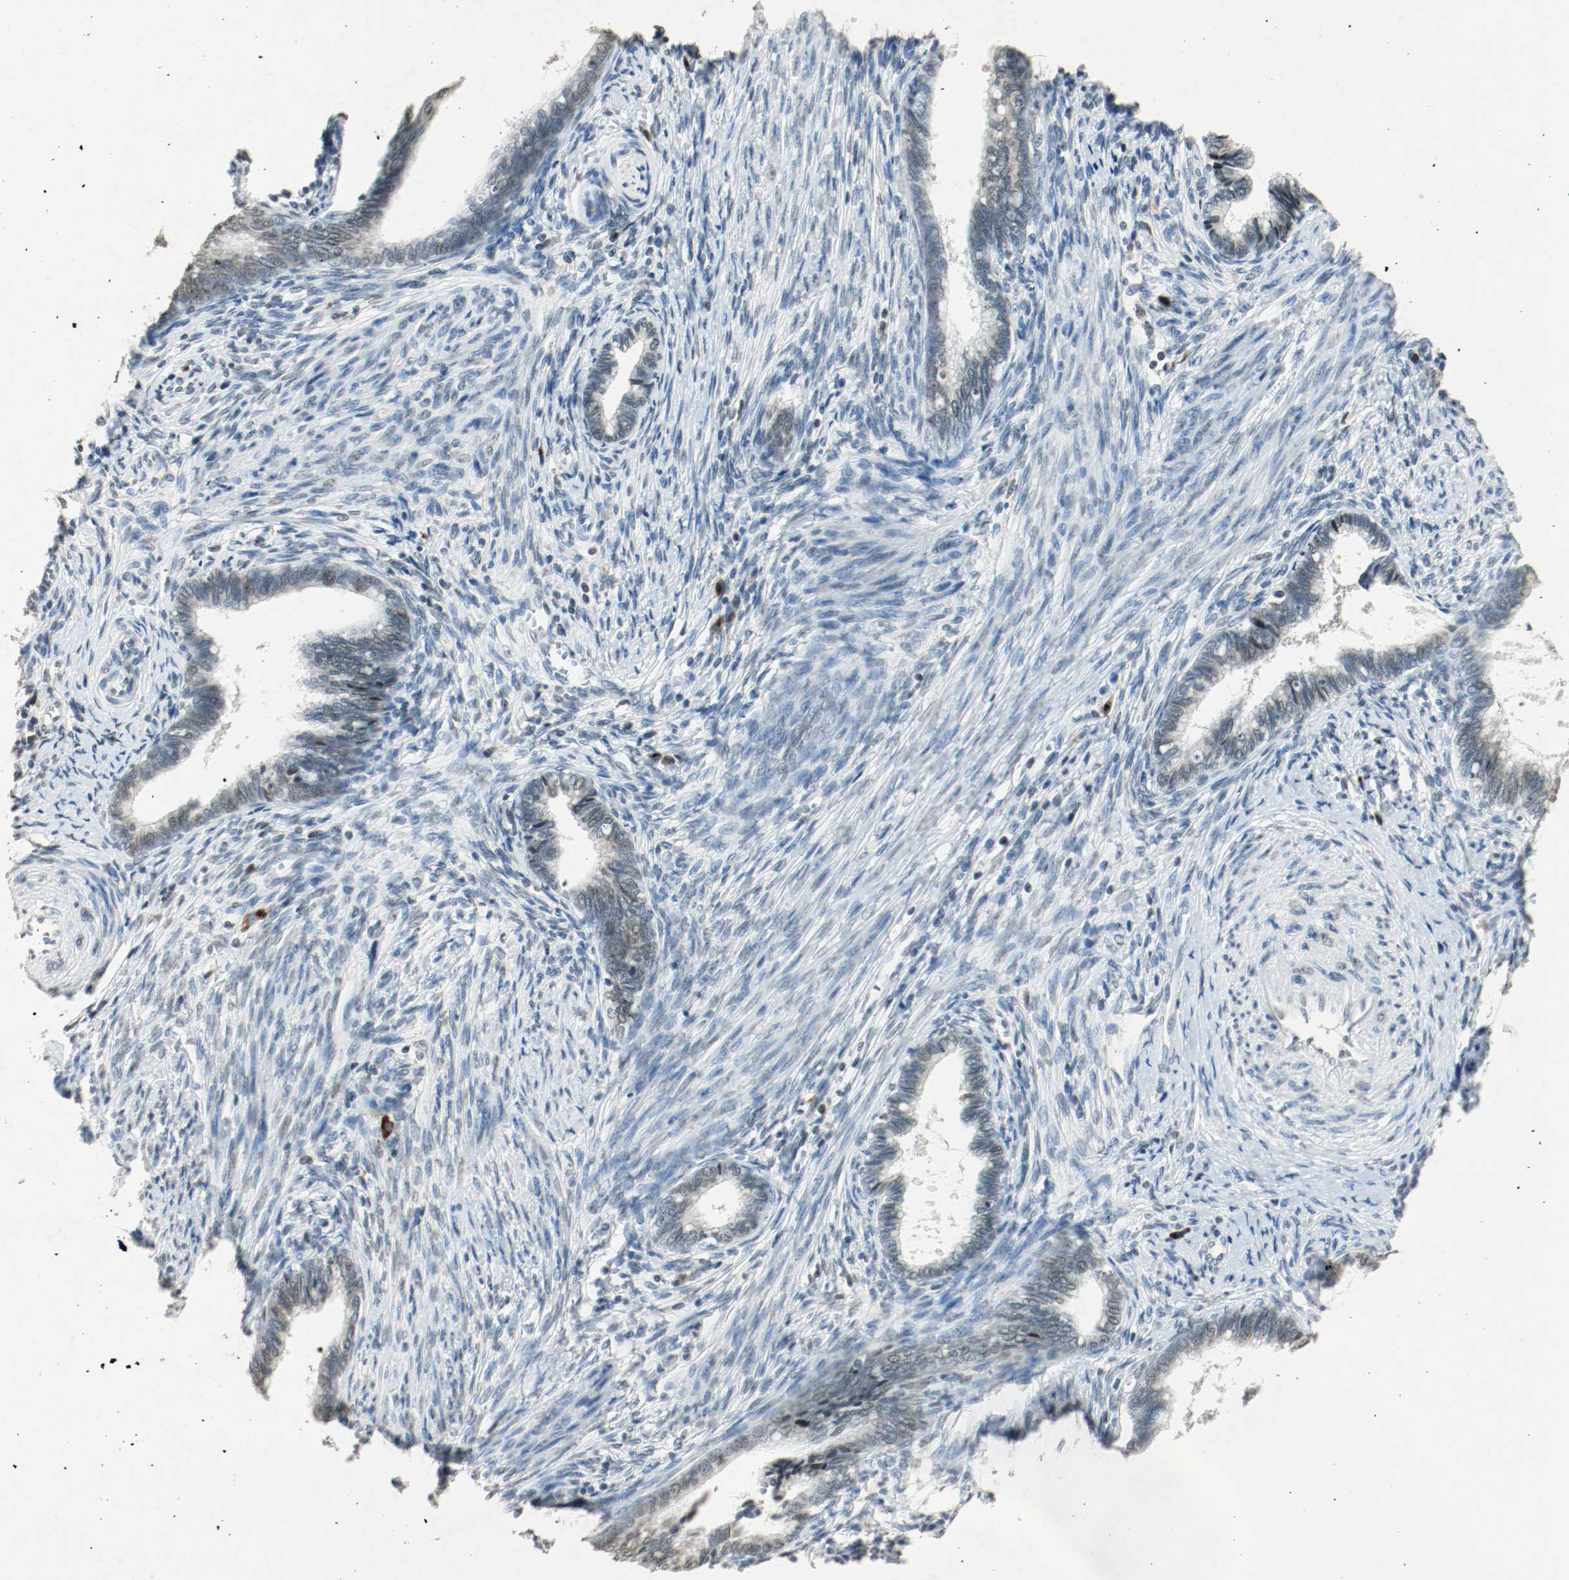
{"staining": {"intensity": "weak", "quantity": ">75%", "location": "nuclear"}, "tissue": "cervical cancer", "cell_type": "Tumor cells", "image_type": "cancer", "snomed": [{"axis": "morphology", "description": "Adenocarcinoma, NOS"}, {"axis": "topography", "description": "Cervix"}], "caption": "Immunohistochemistry of cervical cancer demonstrates low levels of weak nuclear expression in about >75% of tumor cells.", "gene": "DNMT1", "patient": {"sex": "female", "age": 44}}